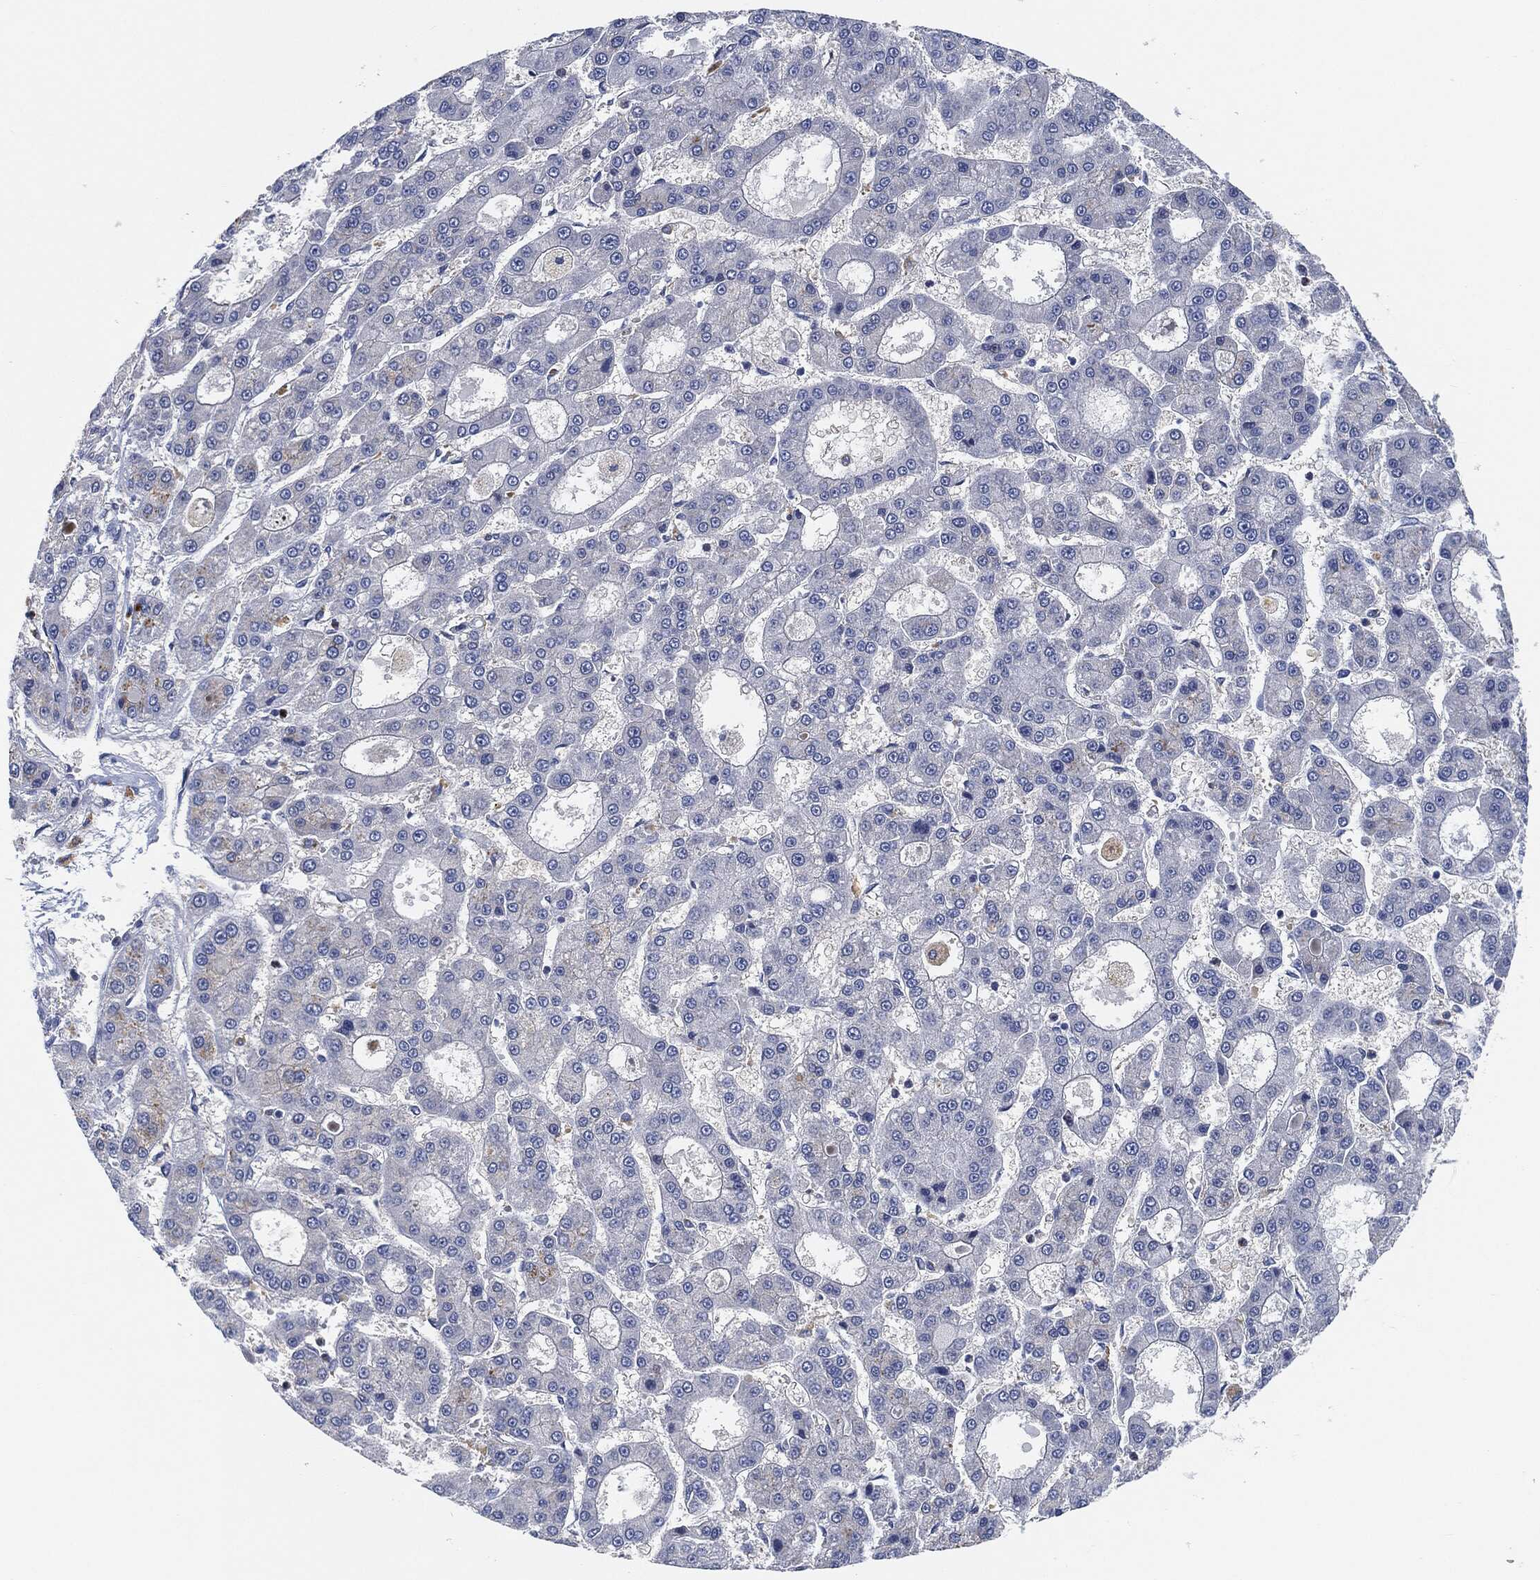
{"staining": {"intensity": "negative", "quantity": "none", "location": "none"}, "tissue": "liver cancer", "cell_type": "Tumor cells", "image_type": "cancer", "snomed": [{"axis": "morphology", "description": "Carcinoma, Hepatocellular, NOS"}, {"axis": "topography", "description": "Liver"}], "caption": "An immunohistochemistry (IHC) histopathology image of liver cancer is shown. There is no staining in tumor cells of liver cancer.", "gene": "VSIG4", "patient": {"sex": "male", "age": 70}}